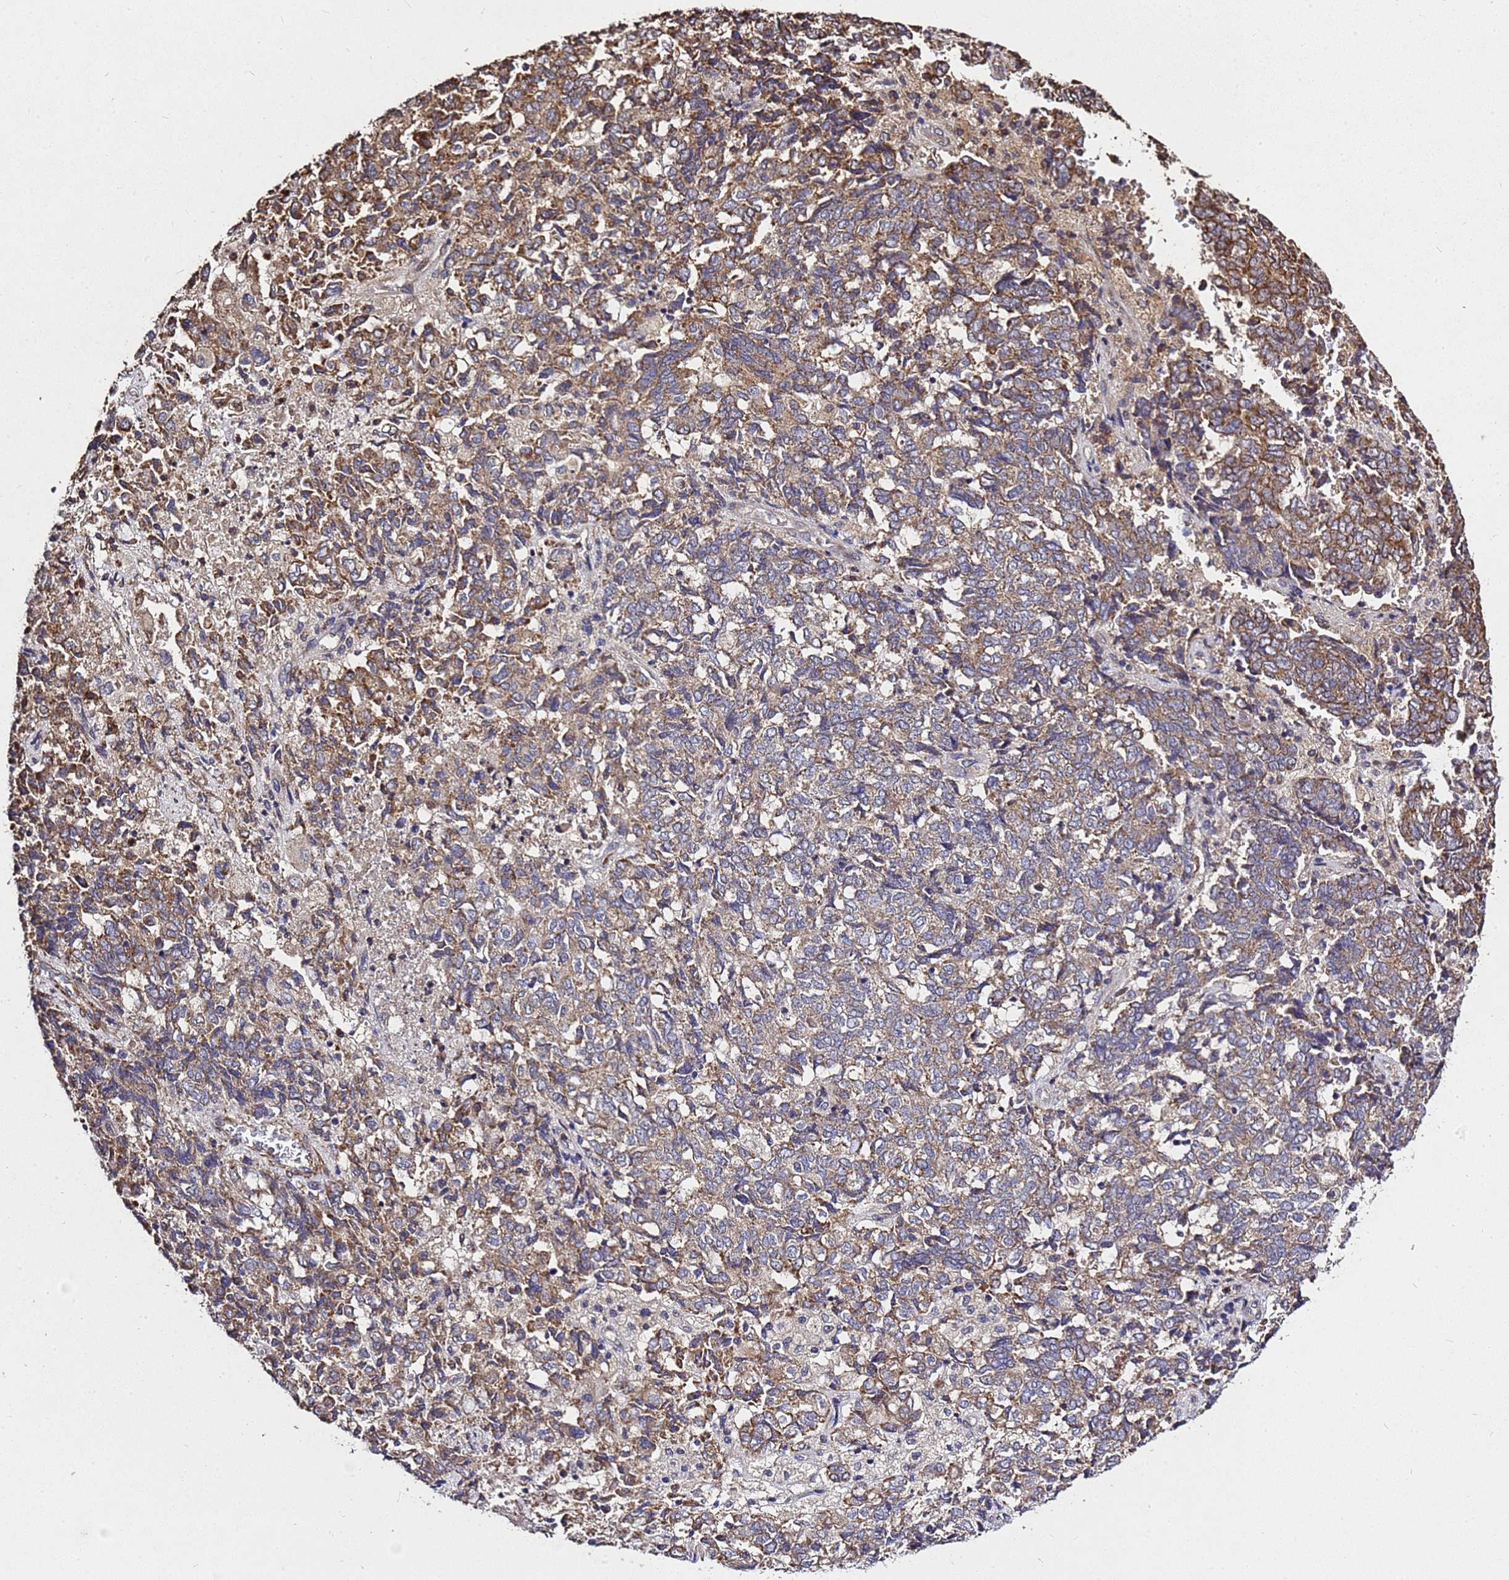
{"staining": {"intensity": "moderate", "quantity": "25%-75%", "location": "cytoplasmic/membranous"}, "tissue": "endometrial cancer", "cell_type": "Tumor cells", "image_type": "cancer", "snomed": [{"axis": "morphology", "description": "Adenocarcinoma, NOS"}, {"axis": "topography", "description": "Endometrium"}], "caption": "A histopathology image of endometrial adenocarcinoma stained for a protein displays moderate cytoplasmic/membranous brown staining in tumor cells.", "gene": "RSPRY1", "patient": {"sex": "female", "age": 80}}